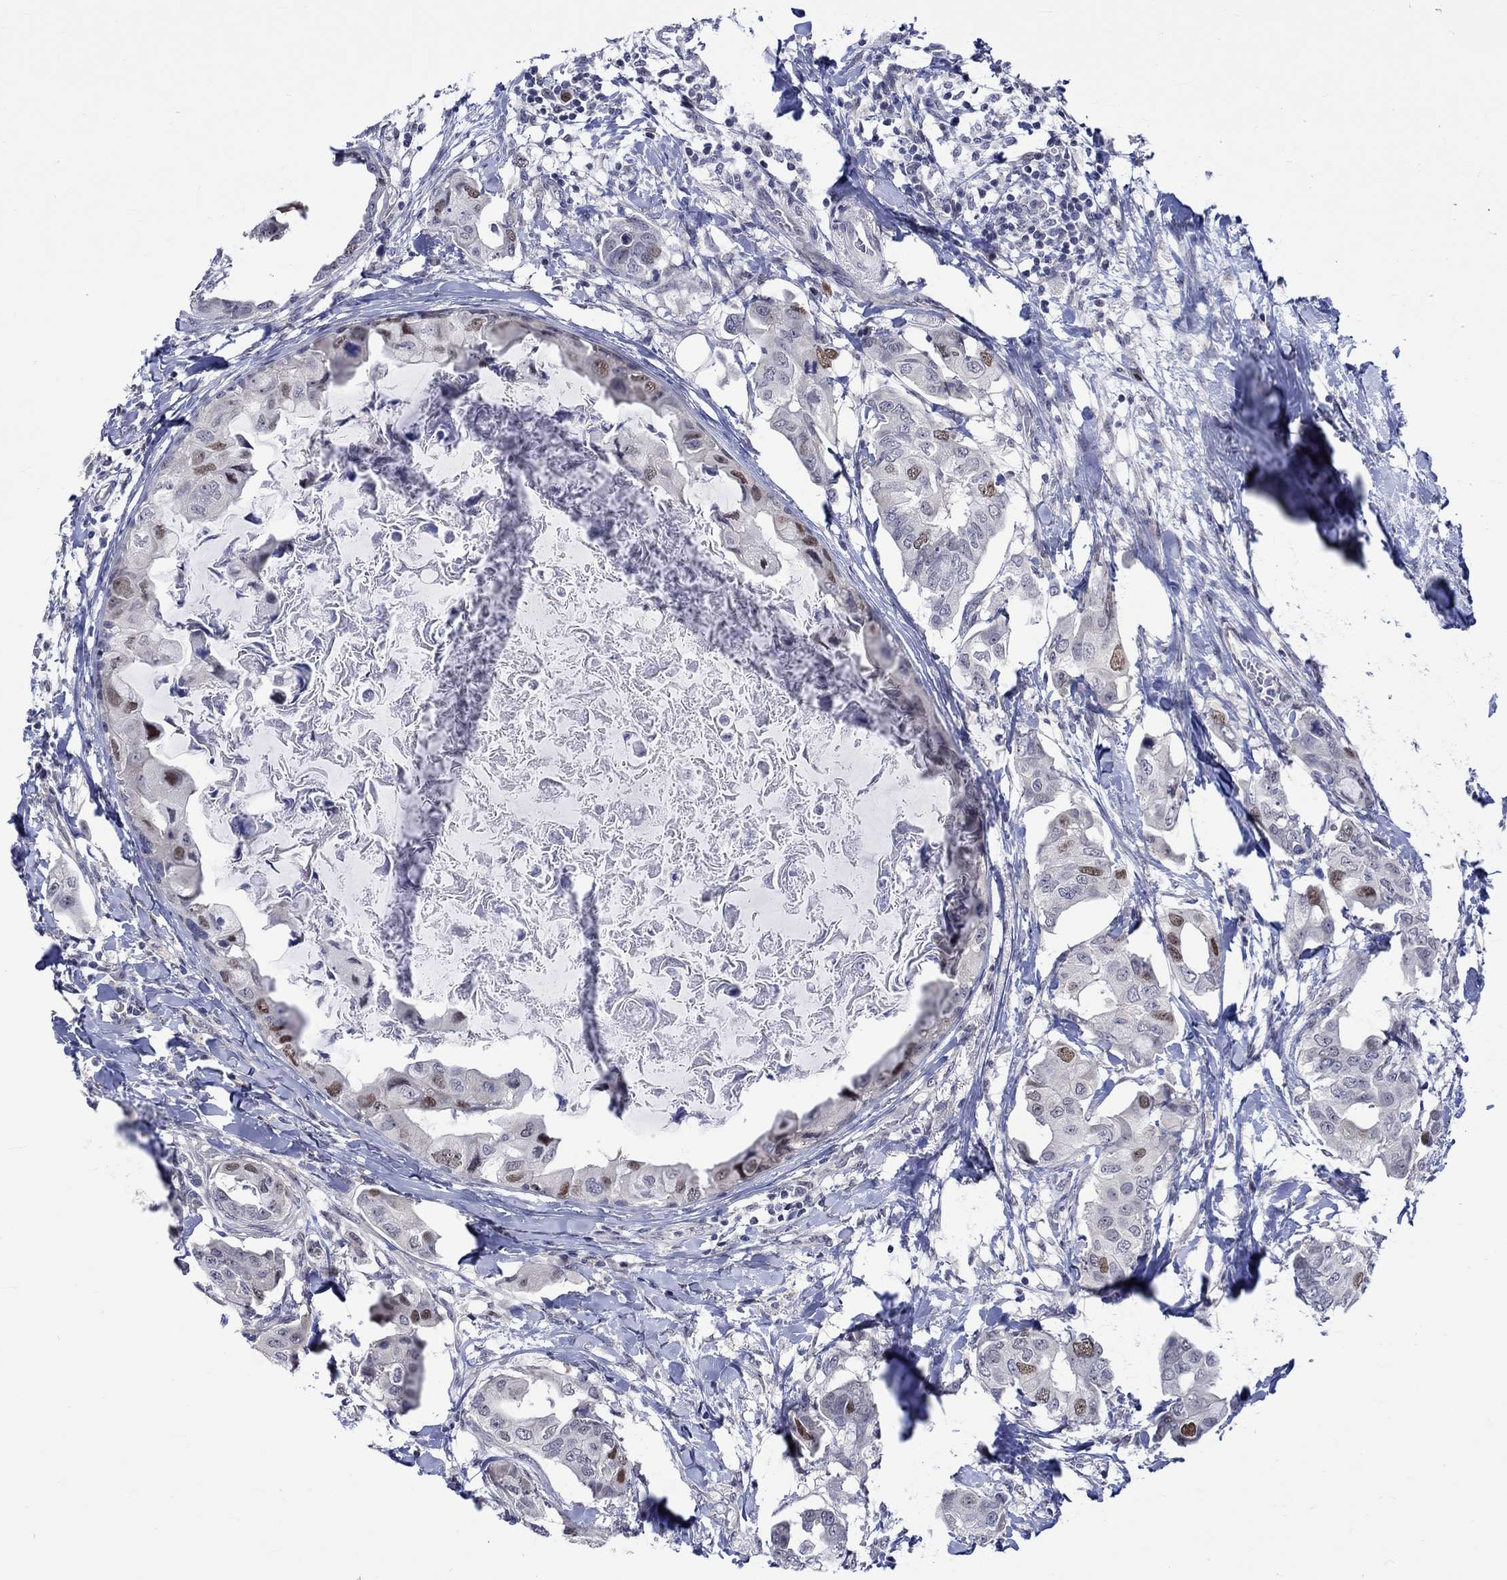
{"staining": {"intensity": "moderate", "quantity": "<25%", "location": "nuclear"}, "tissue": "breast cancer", "cell_type": "Tumor cells", "image_type": "cancer", "snomed": [{"axis": "morphology", "description": "Normal tissue, NOS"}, {"axis": "morphology", "description": "Duct carcinoma"}, {"axis": "topography", "description": "Breast"}], "caption": "This photomicrograph shows IHC staining of breast cancer (intraductal carcinoma), with low moderate nuclear positivity in approximately <25% of tumor cells.", "gene": "E2F8", "patient": {"sex": "female", "age": 40}}